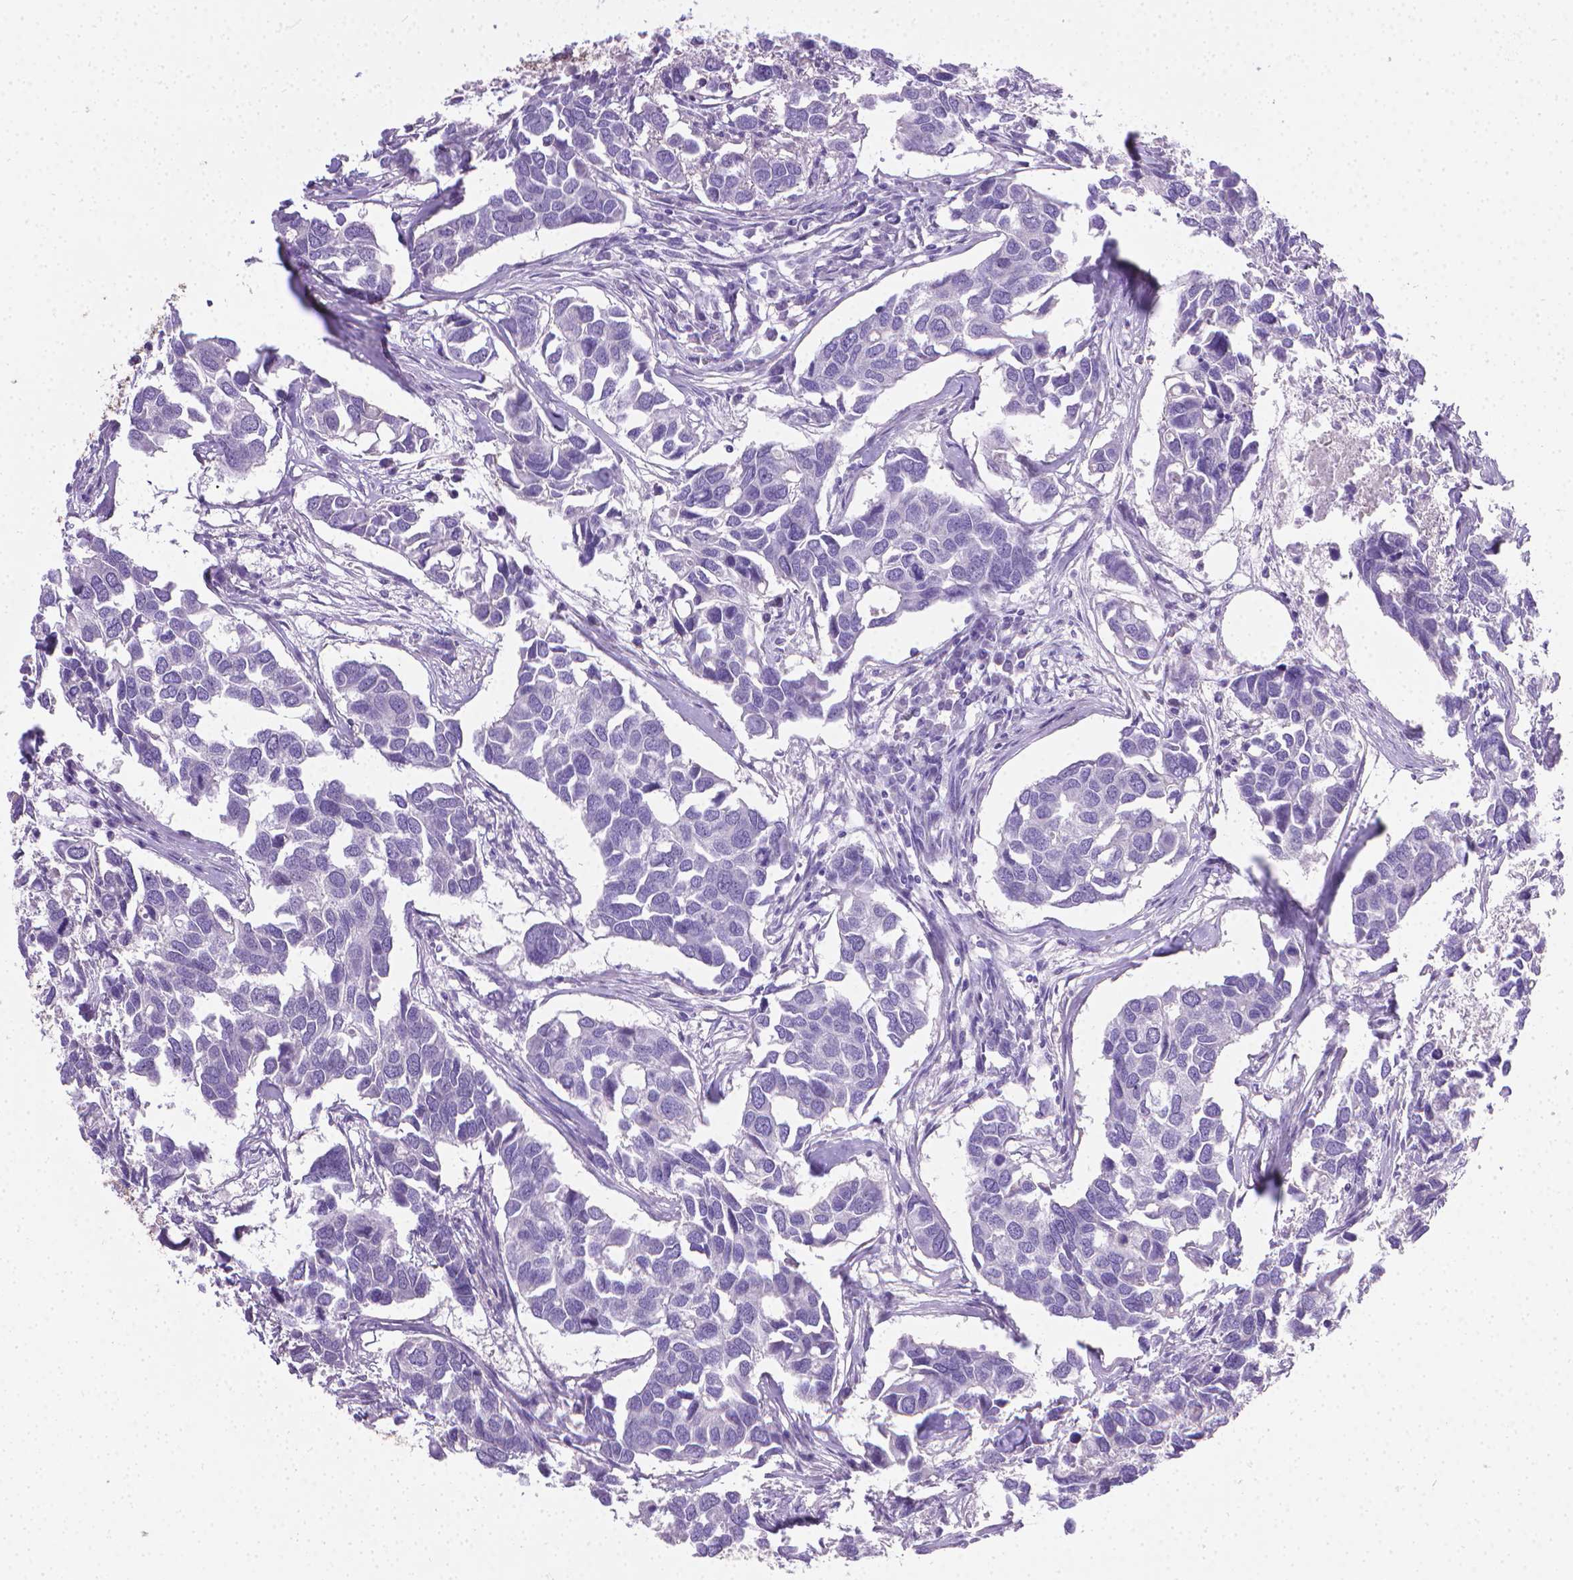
{"staining": {"intensity": "negative", "quantity": "none", "location": "none"}, "tissue": "breast cancer", "cell_type": "Tumor cells", "image_type": "cancer", "snomed": [{"axis": "morphology", "description": "Duct carcinoma"}, {"axis": "topography", "description": "Breast"}], "caption": "There is no significant positivity in tumor cells of breast intraductal carcinoma.", "gene": "PNMA2", "patient": {"sex": "female", "age": 83}}